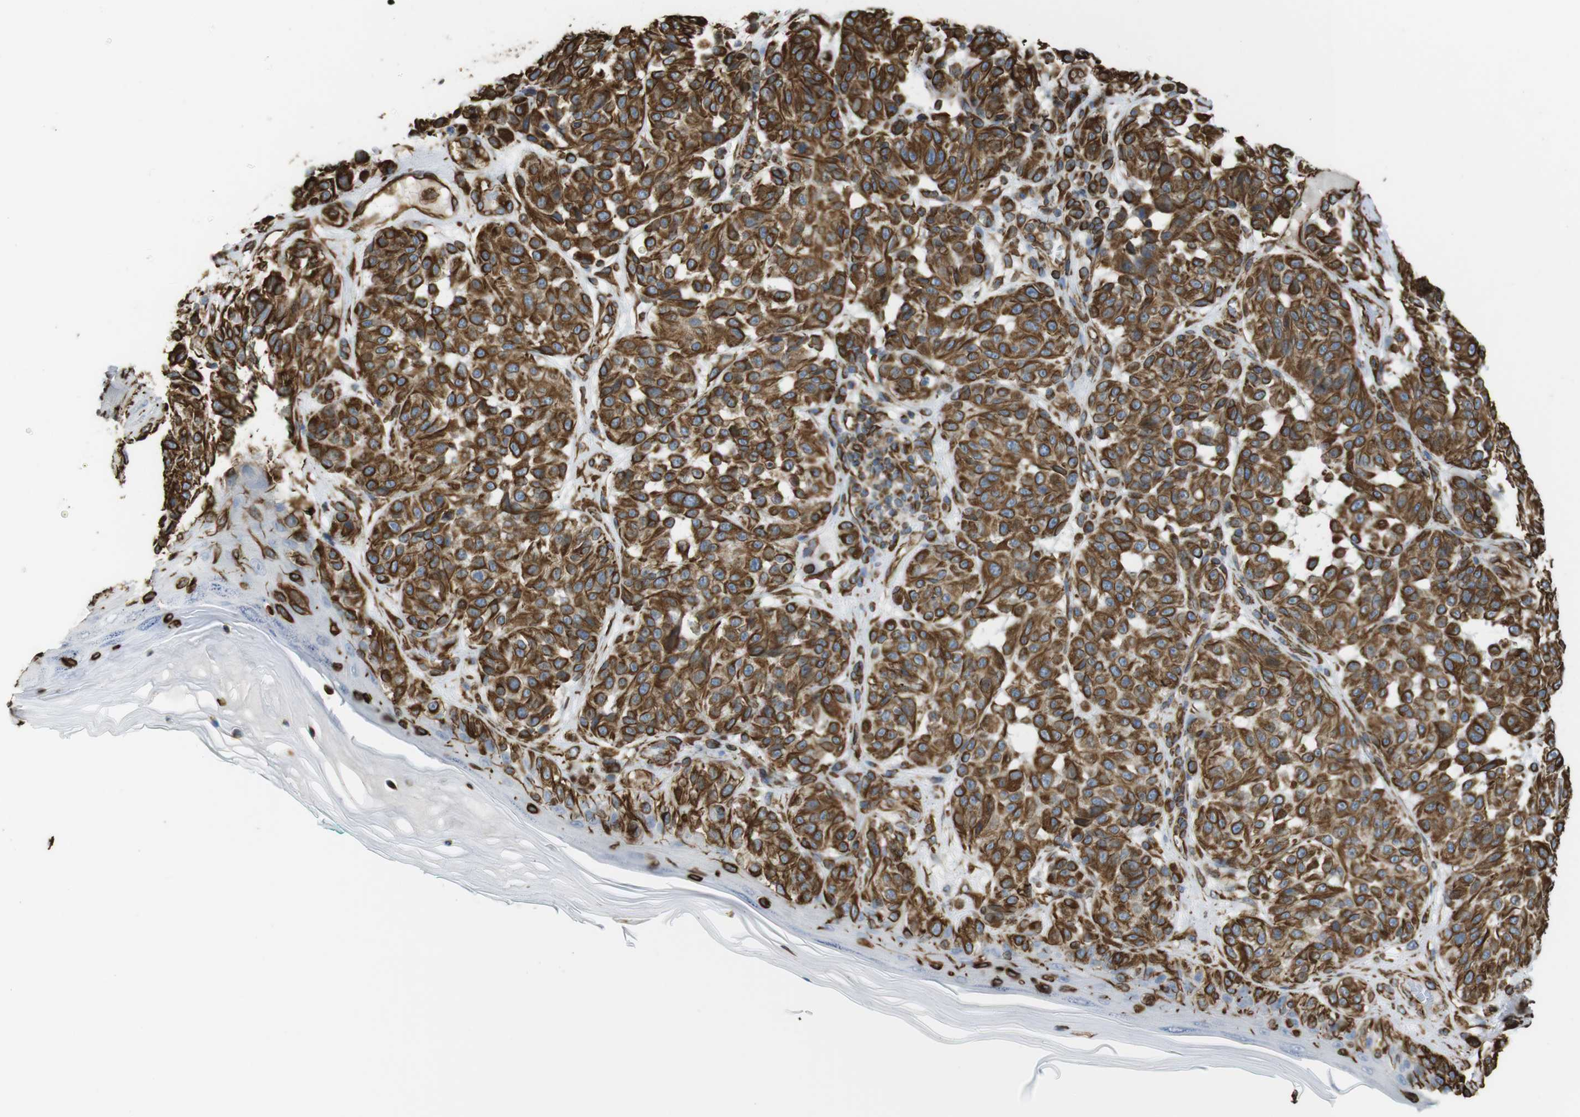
{"staining": {"intensity": "strong", "quantity": ">75%", "location": "cytoplasmic/membranous"}, "tissue": "melanoma", "cell_type": "Tumor cells", "image_type": "cancer", "snomed": [{"axis": "morphology", "description": "Malignant melanoma, NOS"}, {"axis": "topography", "description": "Skin"}], "caption": "A histopathology image of human malignant melanoma stained for a protein shows strong cytoplasmic/membranous brown staining in tumor cells.", "gene": "RALGPS1", "patient": {"sex": "female", "age": 46}}